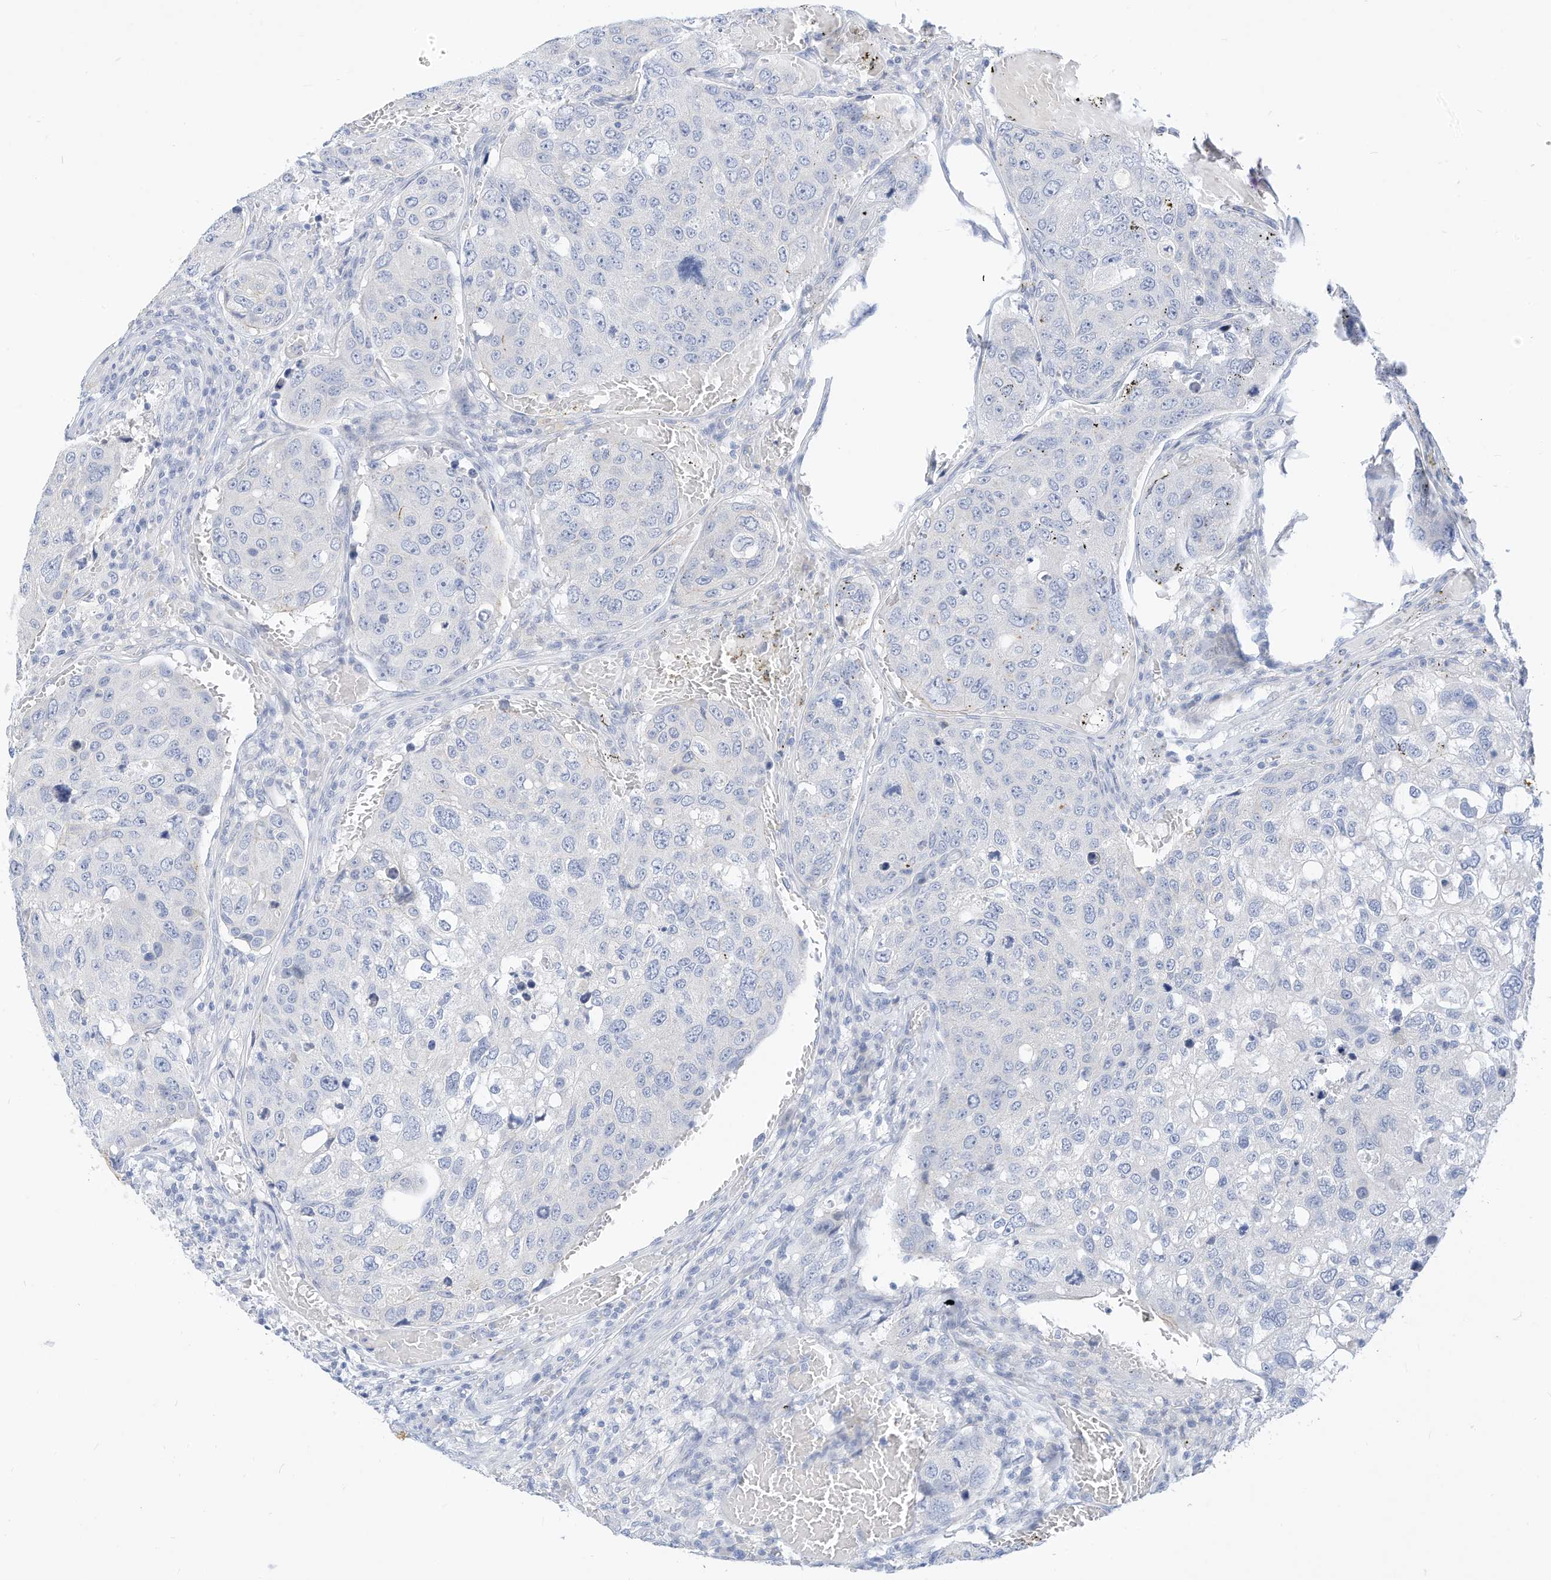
{"staining": {"intensity": "negative", "quantity": "none", "location": "none"}, "tissue": "urothelial cancer", "cell_type": "Tumor cells", "image_type": "cancer", "snomed": [{"axis": "morphology", "description": "Urothelial carcinoma, High grade"}, {"axis": "topography", "description": "Lymph node"}, {"axis": "topography", "description": "Urinary bladder"}], "caption": "This image is of urothelial carcinoma (high-grade) stained with immunohistochemistry (IHC) to label a protein in brown with the nuclei are counter-stained blue. There is no expression in tumor cells.", "gene": "SPOCD1", "patient": {"sex": "male", "age": 51}}